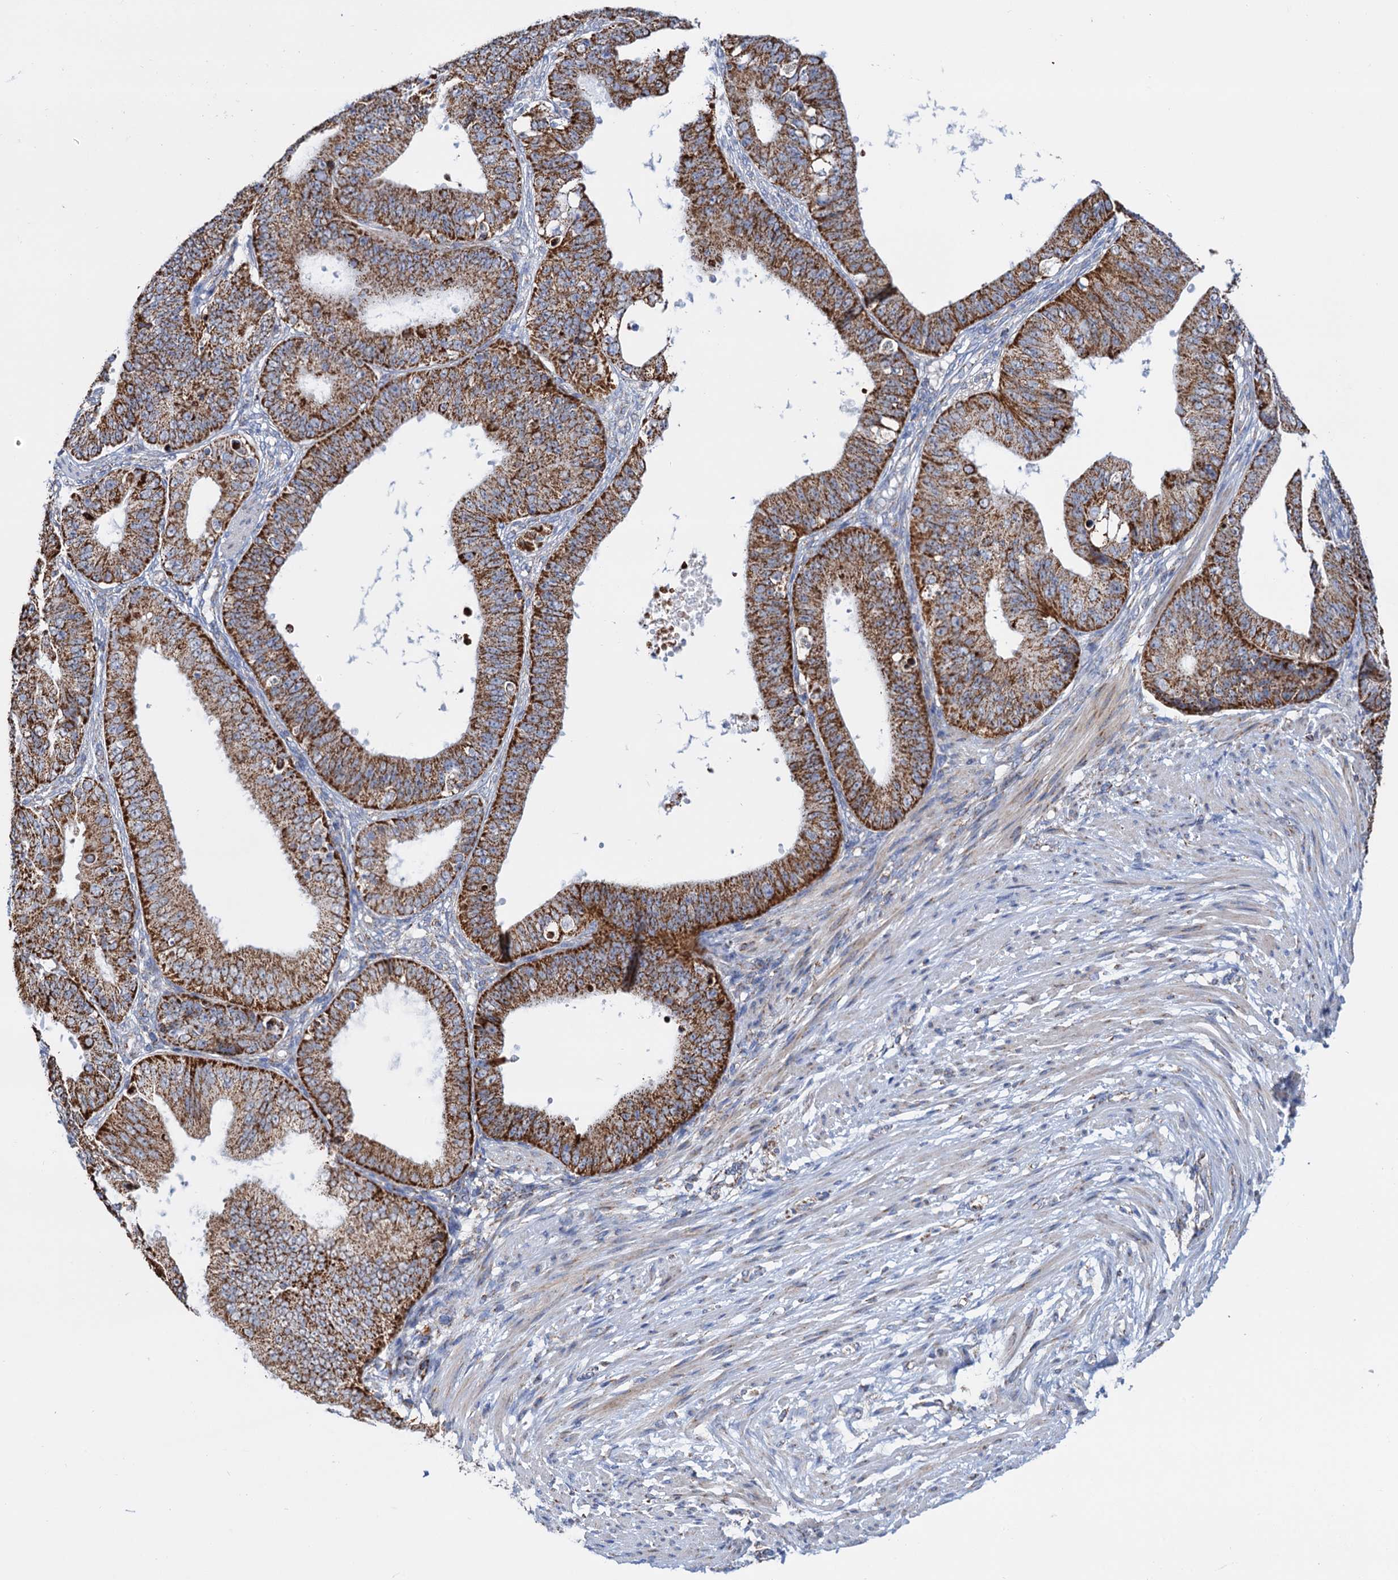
{"staining": {"intensity": "strong", "quantity": ">75%", "location": "cytoplasmic/membranous"}, "tissue": "ovarian cancer", "cell_type": "Tumor cells", "image_type": "cancer", "snomed": [{"axis": "morphology", "description": "Carcinoma, endometroid"}, {"axis": "topography", "description": "Appendix"}, {"axis": "topography", "description": "Ovary"}], "caption": "IHC micrograph of endometroid carcinoma (ovarian) stained for a protein (brown), which shows high levels of strong cytoplasmic/membranous positivity in about >75% of tumor cells.", "gene": "C2CD3", "patient": {"sex": "female", "age": 42}}